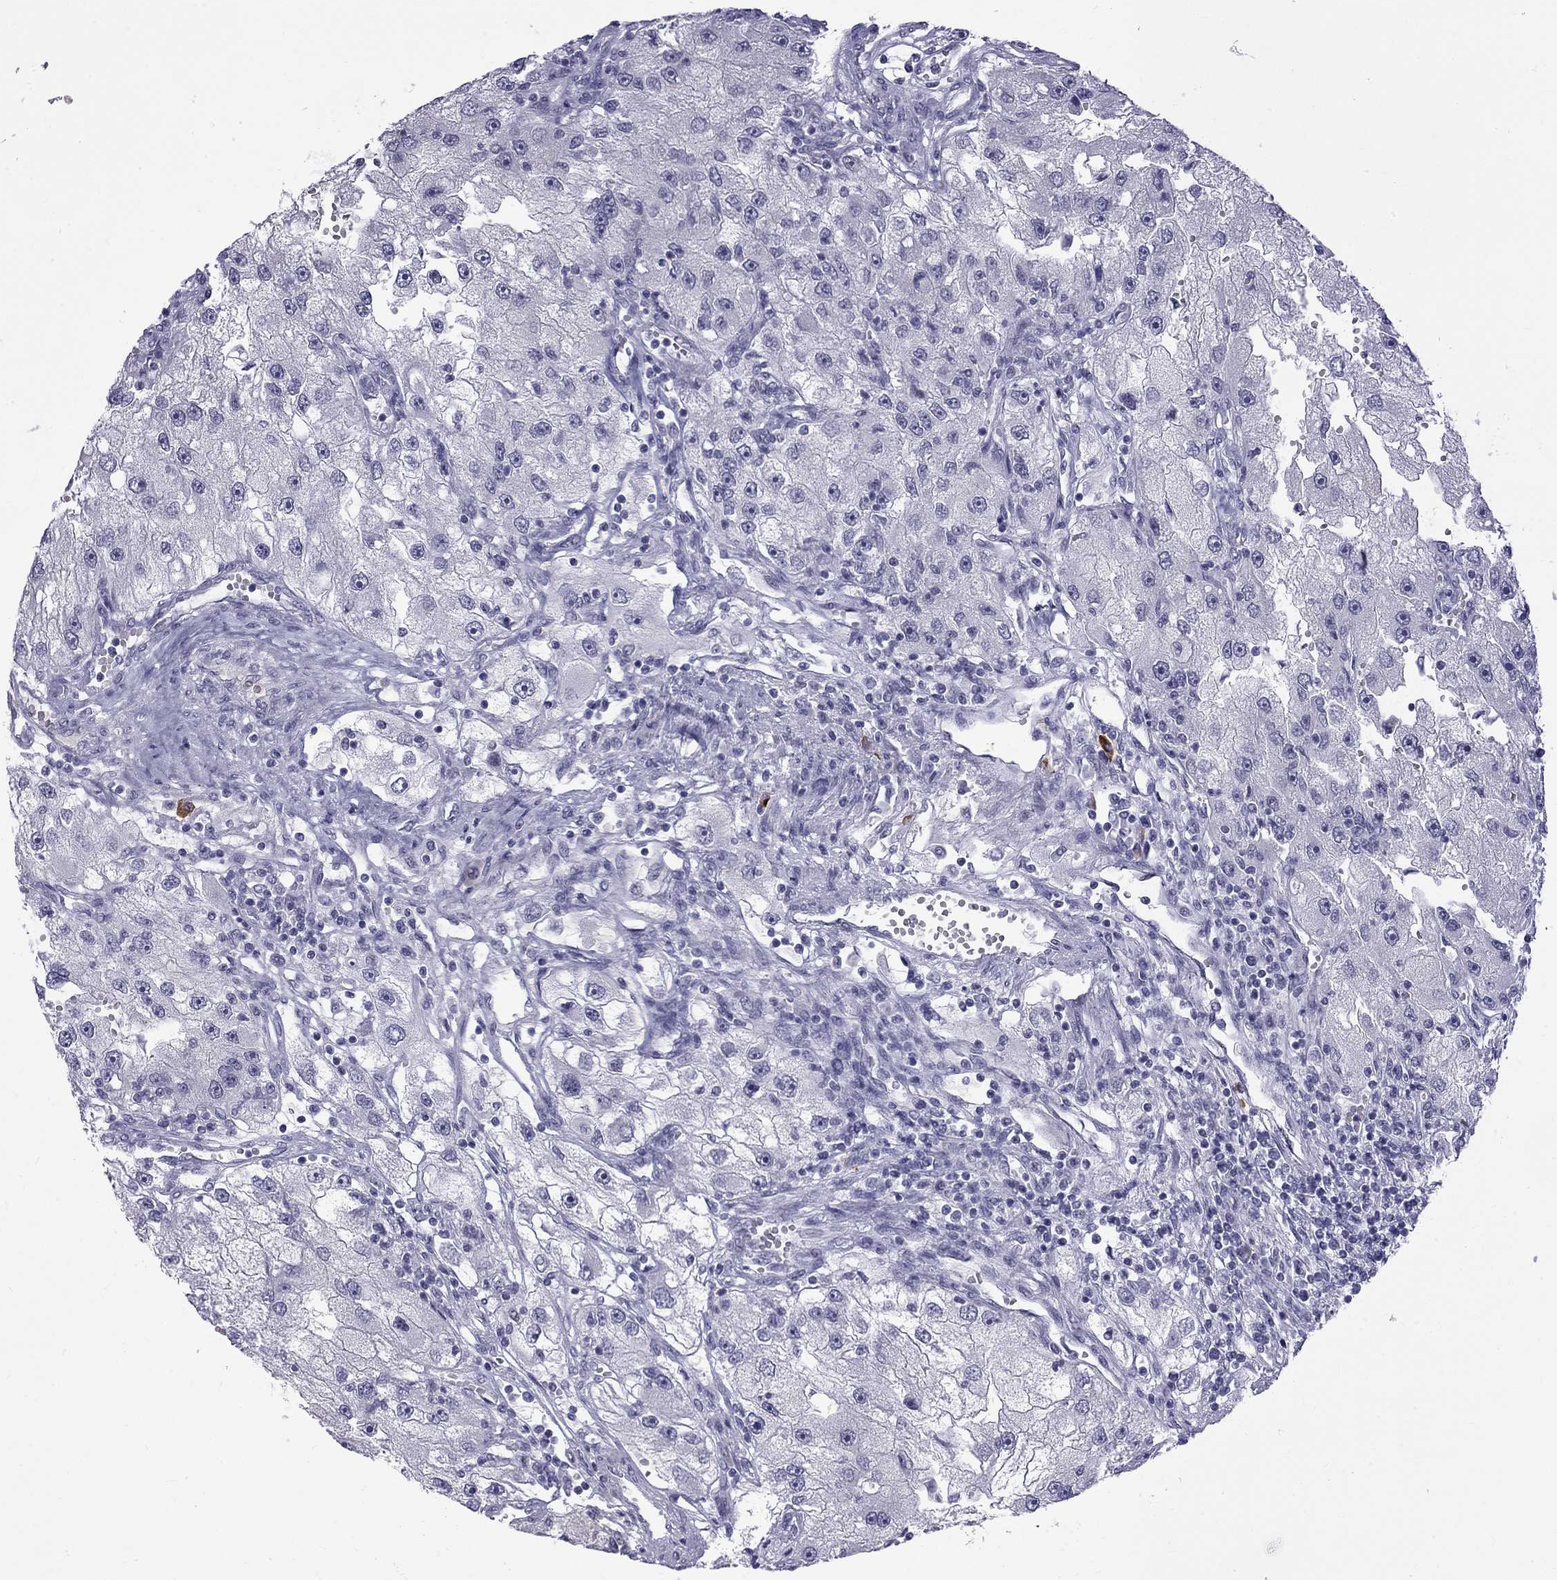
{"staining": {"intensity": "negative", "quantity": "none", "location": "none"}, "tissue": "renal cancer", "cell_type": "Tumor cells", "image_type": "cancer", "snomed": [{"axis": "morphology", "description": "Adenocarcinoma, NOS"}, {"axis": "topography", "description": "Kidney"}], "caption": "Renal cancer (adenocarcinoma) was stained to show a protein in brown. There is no significant positivity in tumor cells.", "gene": "RTL9", "patient": {"sex": "male", "age": 63}}